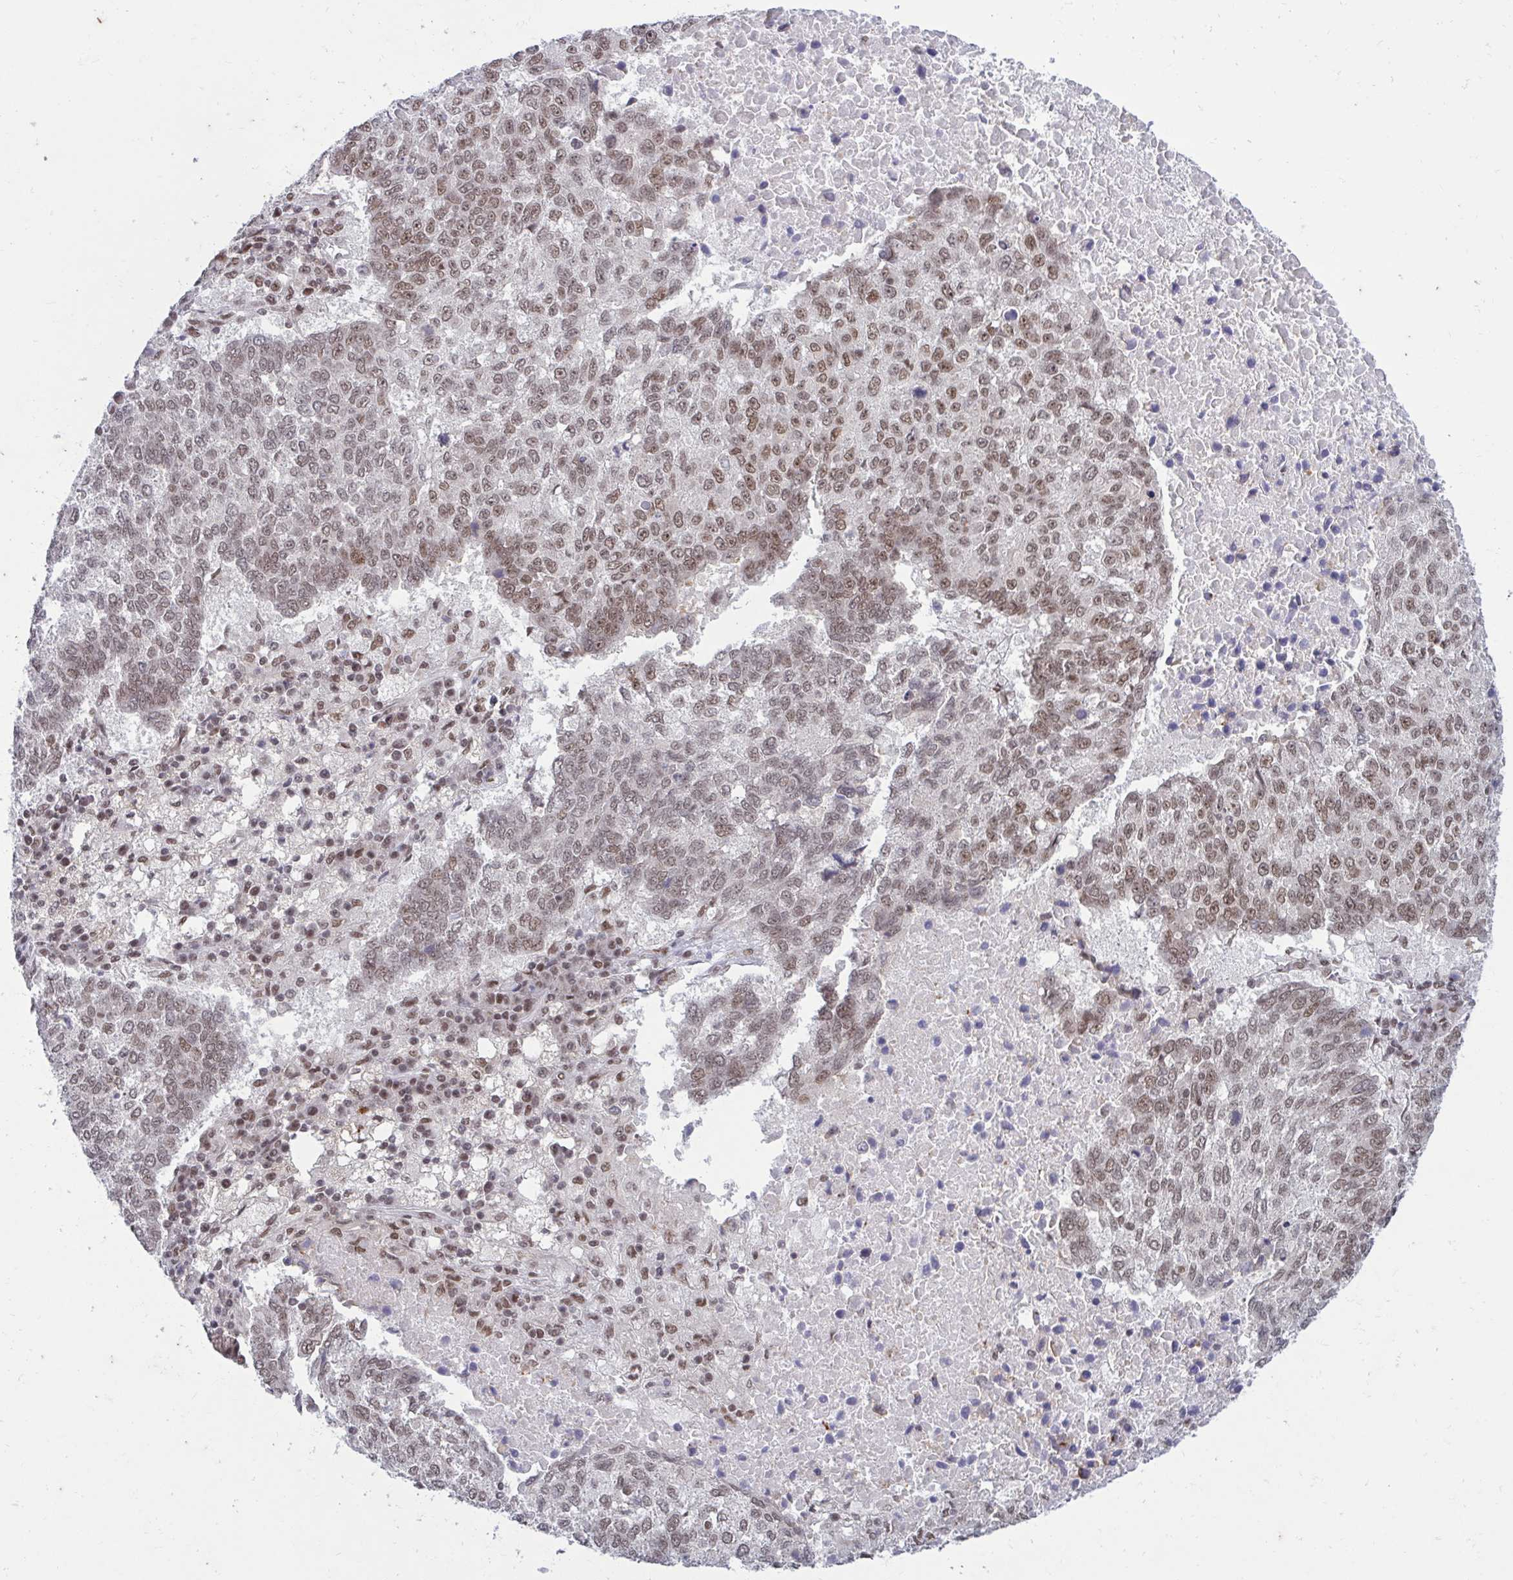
{"staining": {"intensity": "weak", "quantity": ">75%", "location": "nuclear"}, "tissue": "lung cancer", "cell_type": "Tumor cells", "image_type": "cancer", "snomed": [{"axis": "morphology", "description": "Squamous cell carcinoma, NOS"}, {"axis": "topography", "description": "Lung"}], "caption": "Lung squamous cell carcinoma tissue displays weak nuclear expression in about >75% of tumor cells", "gene": "PHF10", "patient": {"sex": "male", "age": 73}}